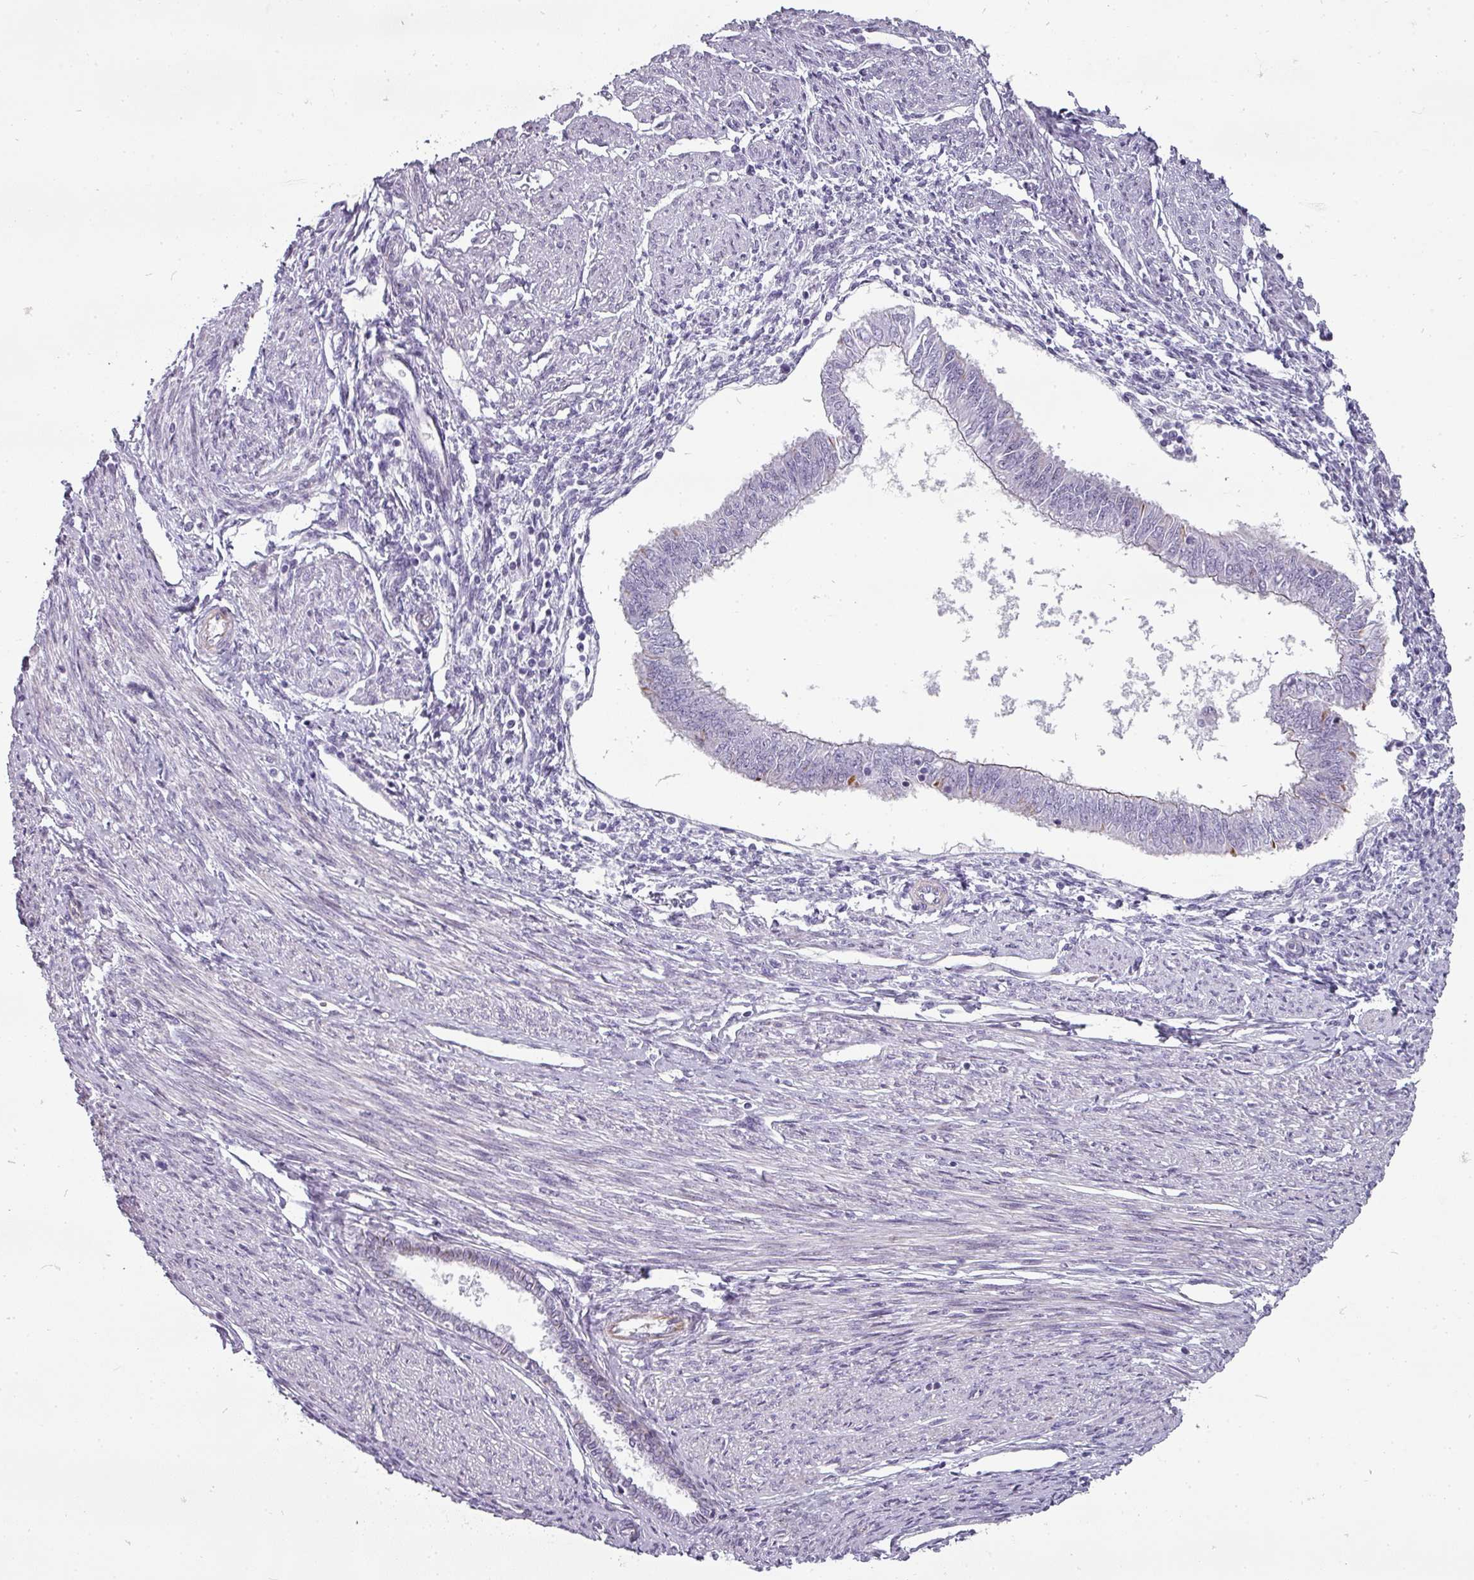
{"staining": {"intensity": "negative", "quantity": "none", "location": "none"}, "tissue": "endometrial cancer", "cell_type": "Tumor cells", "image_type": "cancer", "snomed": [{"axis": "morphology", "description": "Adenocarcinoma, NOS"}, {"axis": "topography", "description": "Endometrium"}], "caption": "The histopathology image reveals no staining of tumor cells in endometrial cancer.", "gene": "CHRDL1", "patient": {"sex": "female", "age": 58}}